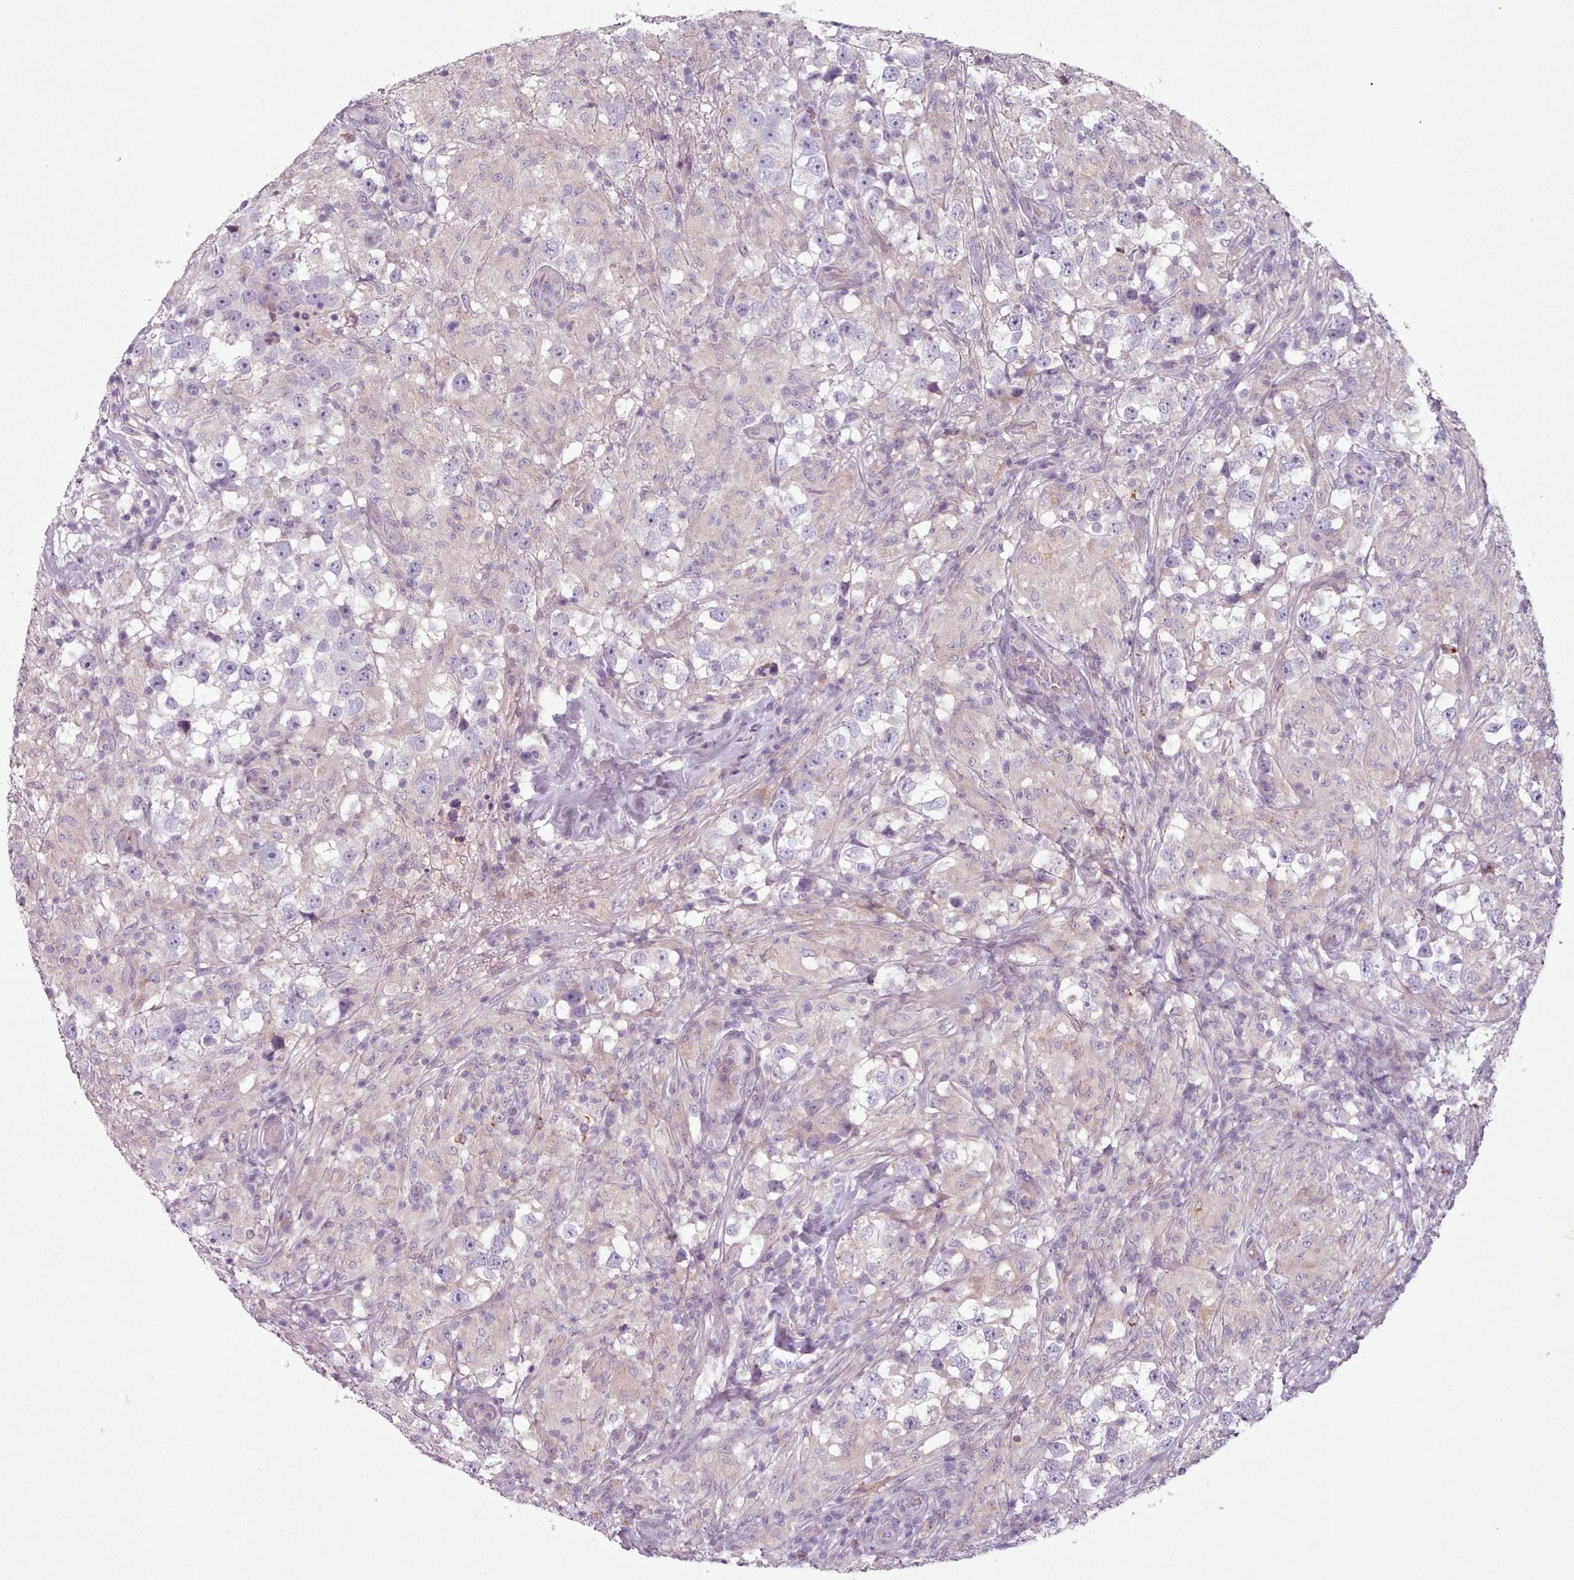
{"staining": {"intensity": "negative", "quantity": "none", "location": "none"}, "tissue": "testis cancer", "cell_type": "Tumor cells", "image_type": "cancer", "snomed": [{"axis": "morphology", "description": "Seminoma, NOS"}, {"axis": "topography", "description": "Testis"}], "caption": "Tumor cells are negative for protein expression in human seminoma (testis).", "gene": "LAPTM5", "patient": {"sex": "male", "age": 46}}